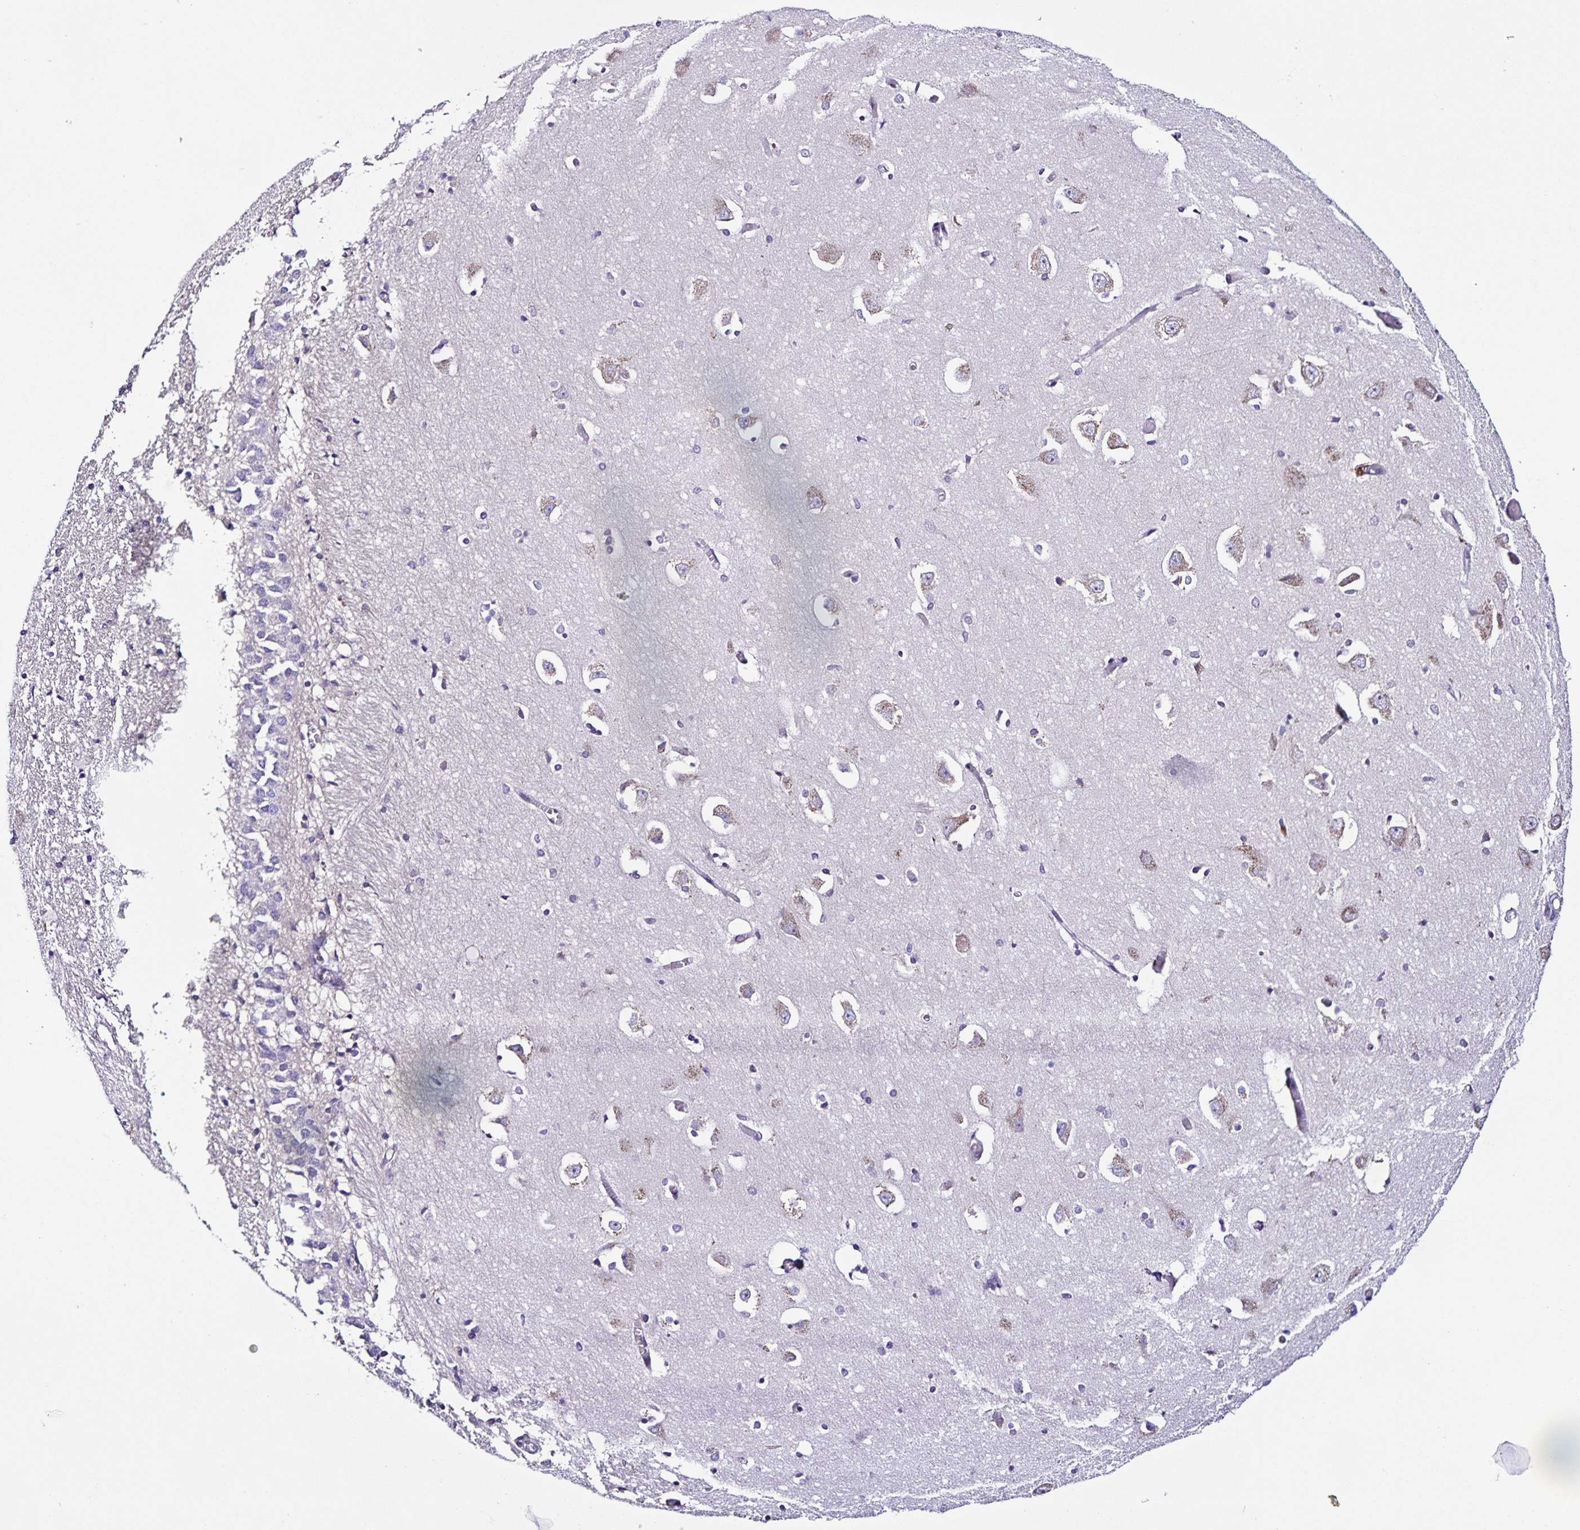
{"staining": {"intensity": "negative", "quantity": "none", "location": "none"}, "tissue": "caudate", "cell_type": "Glial cells", "image_type": "normal", "snomed": [{"axis": "morphology", "description": "Normal tissue, NOS"}, {"axis": "topography", "description": "Lateral ventricle wall"}, {"axis": "topography", "description": "Hippocampus"}], "caption": "IHC histopathology image of benign caudate: human caudate stained with DAB (3,3'-diaminobenzidine) shows no significant protein staining in glial cells. The staining is performed using DAB (3,3'-diaminobenzidine) brown chromogen with nuclei counter-stained in using hematoxylin.", "gene": "RNFT2", "patient": {"sex": "female", "age": 63}}